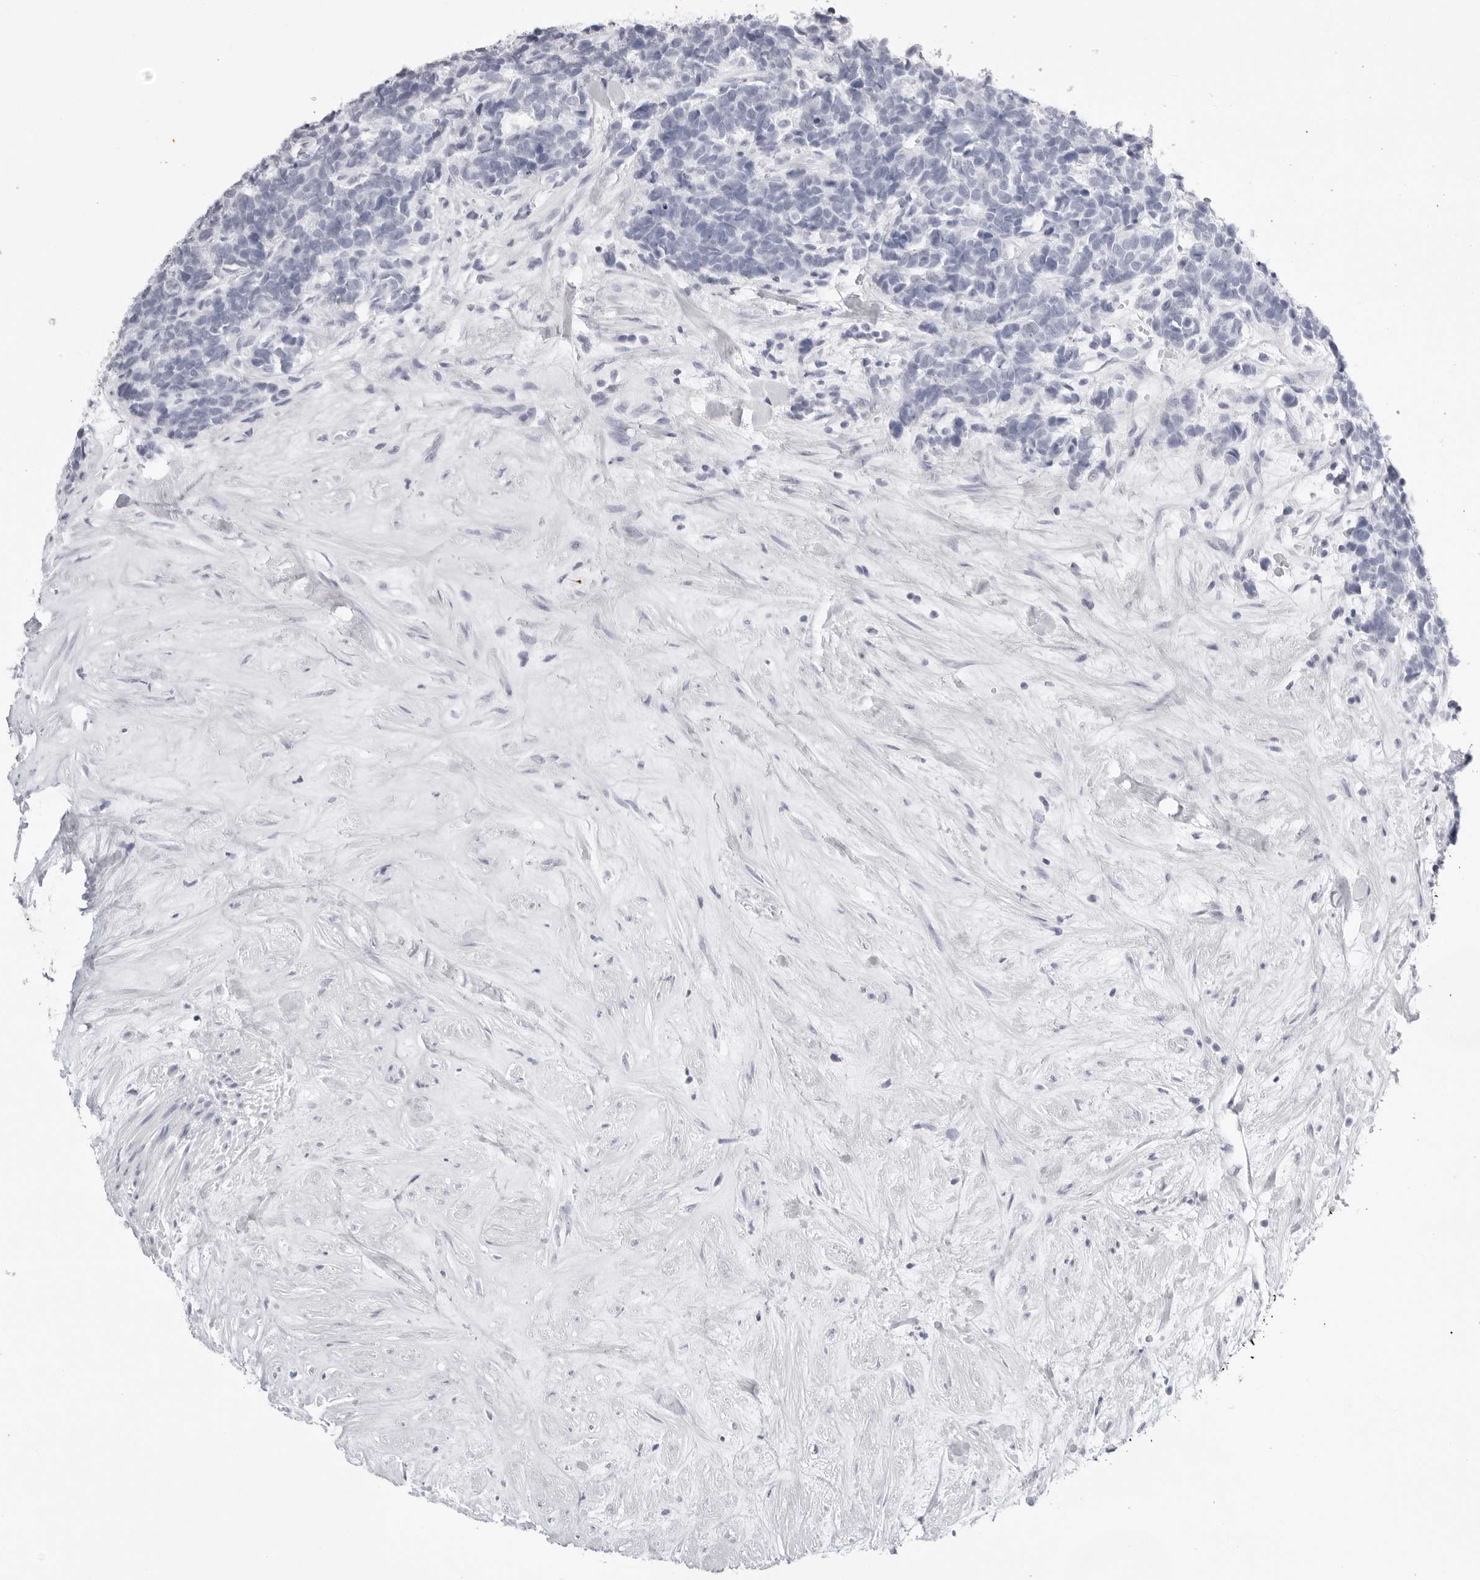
{"staining": {"intensity": "negative", "quantity": "none", "location": "none"}, "tissue": "carcinoid", "cell_type": "Tumor cells", "image_type": "cancer", "snomed": [{"axis": "morphology", "description": "Carcinoma, NOS"}, {"axis": "morphology", "description": "Carcinoid, malignant, NOS"}, {"axis": "topography", "description": "Urinary bladder"}], "caption": "There is no significant staining in tumor cells of carcinoma.", "gene": "KLK9", "patient": {"sex": "male", "age": 57}}